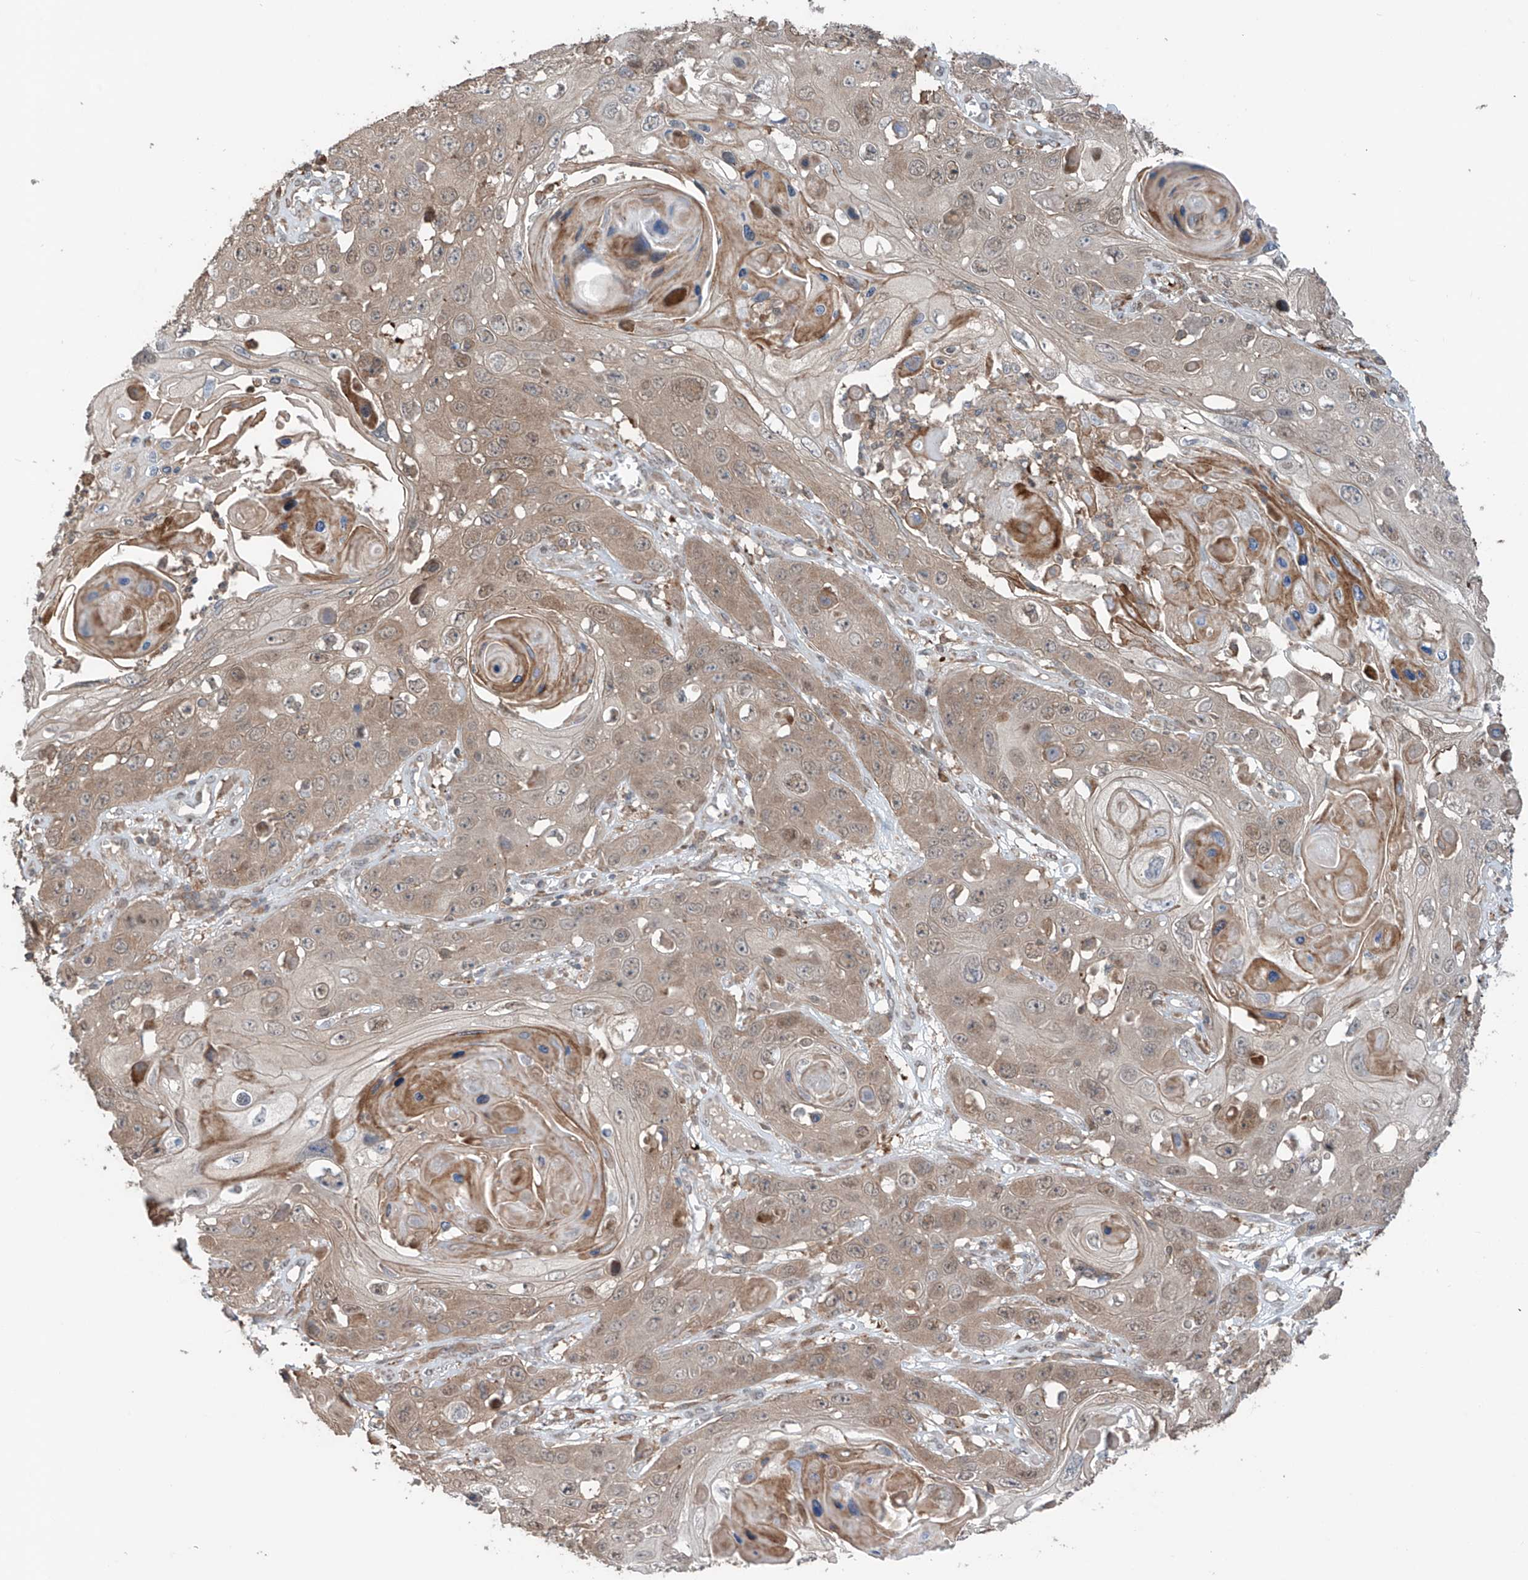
{"staining": {"intensity": "moderate", "quantity": "25%-75%", "location": "cytoplasmic/membranous,nuclear"}, "tissue": "skin cancer", "cell_type": "Tumor cells", "image_type": "cancer", "snomed": [{"axis": "morphology", "description": "Squamous cell carcinoma, NOS"}, {"axis": "topography", "description": "Skin"}], "caption": "Approximately 25%-75% of tumor cells in human skin cancer (squamous cell carcinoma) reveal moderate cytoplasmic/membranous and nuclear protein expression as visualized by brown immunohistochemical staining.", "gene": "SAMD3", "patient": {"sex": "male", "age": 55}}